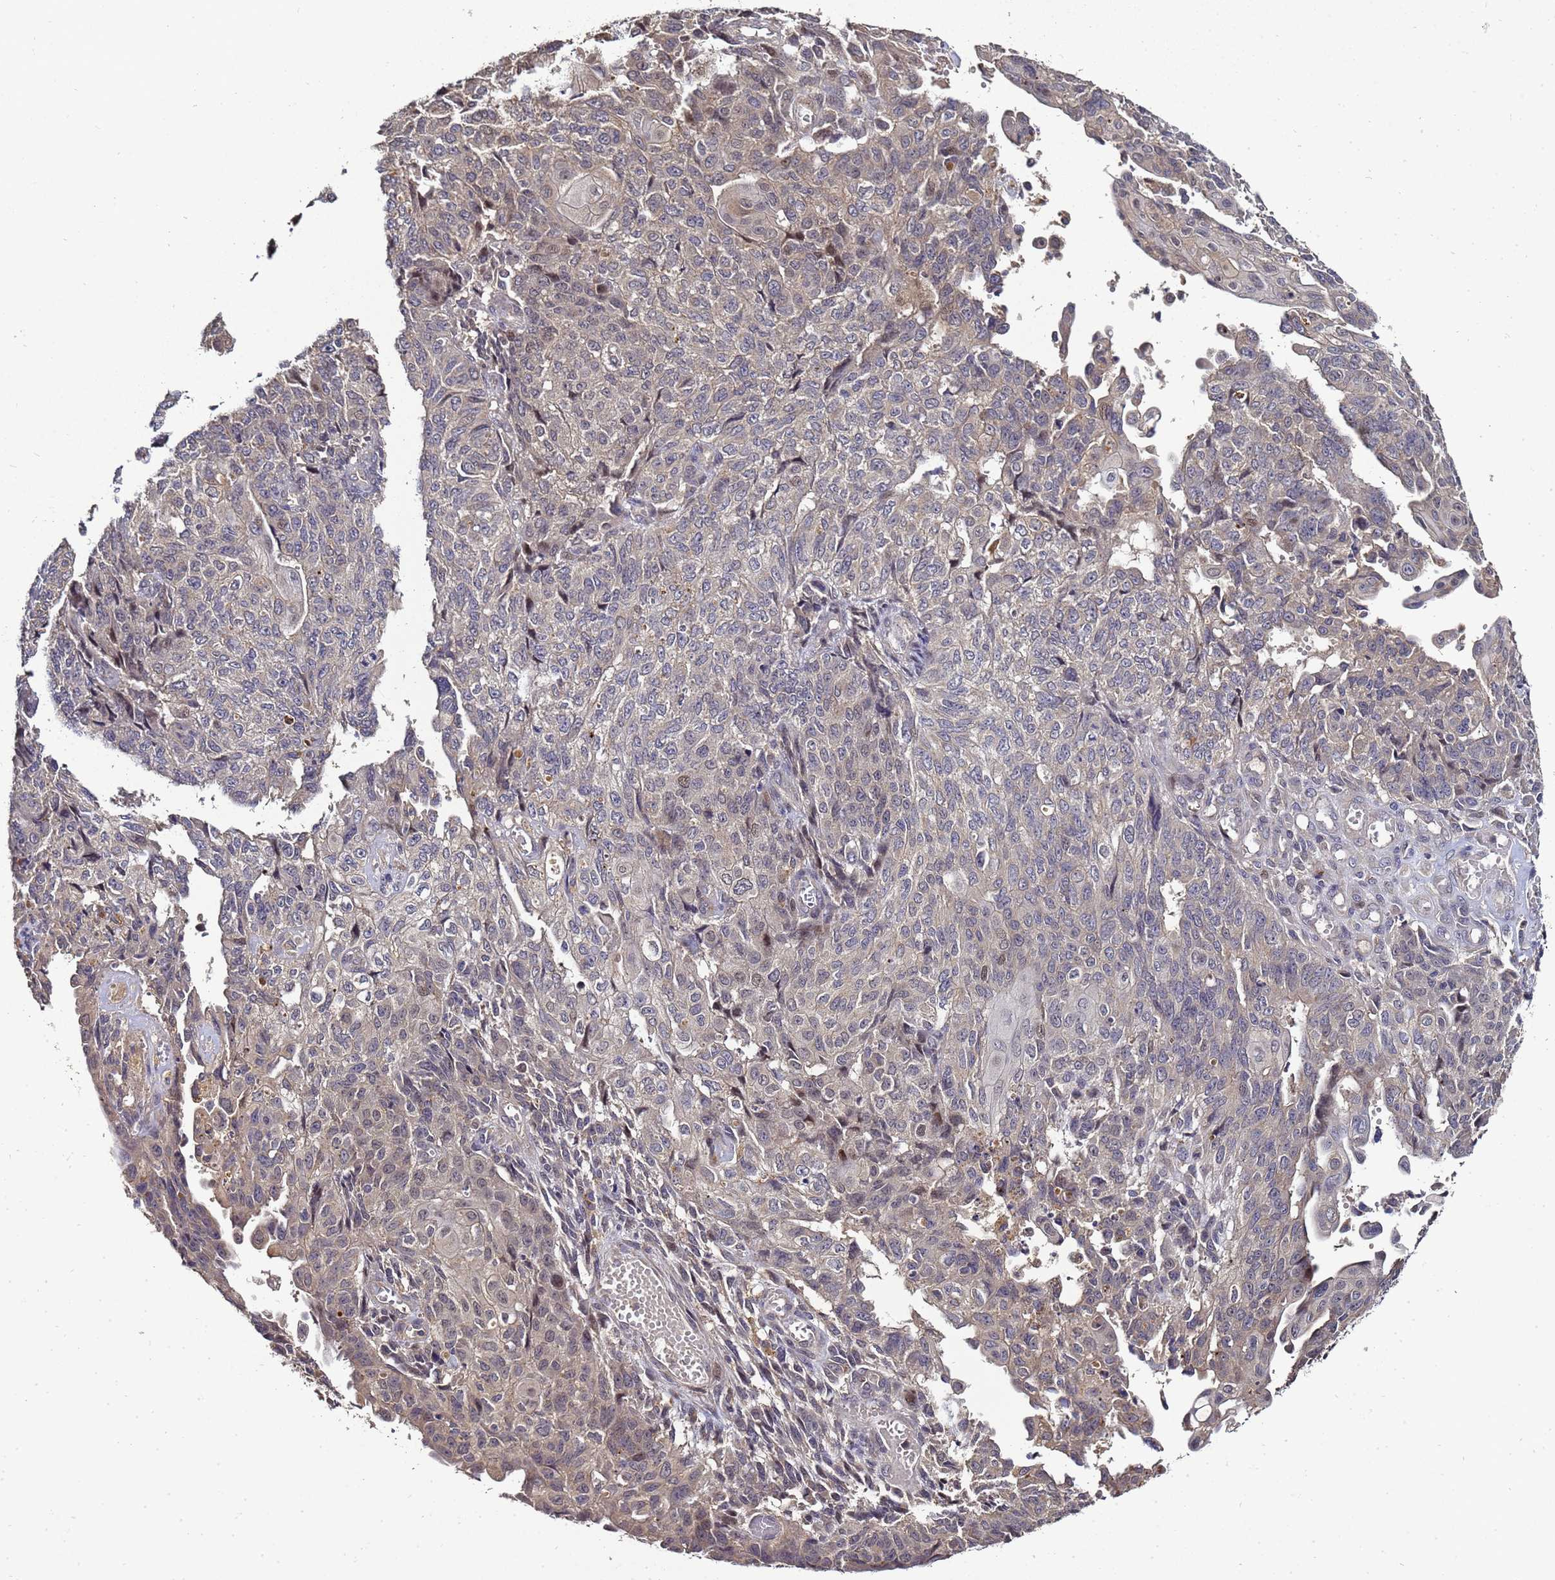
{"staining": {"intensity": "weak", "quantity": "<25%", "location": "cytoplasmic/membranous"}, "tissue": "endometrial cancer", "cell_type": "Tumor cells", "image_type": "cancer", "snomed": [{"axis": "morphology", "description": "Adenocarcinoma, NOS"}, {"axis": "topography", "description": "Endometrium"}], "caption": "The immunohistochemistry image has no significant expression in tumor cells of endometrial cancer (adenocarcinoma) tissue.", "gene": "LGI4", "patient": {"sex": "female", "age": 32}}